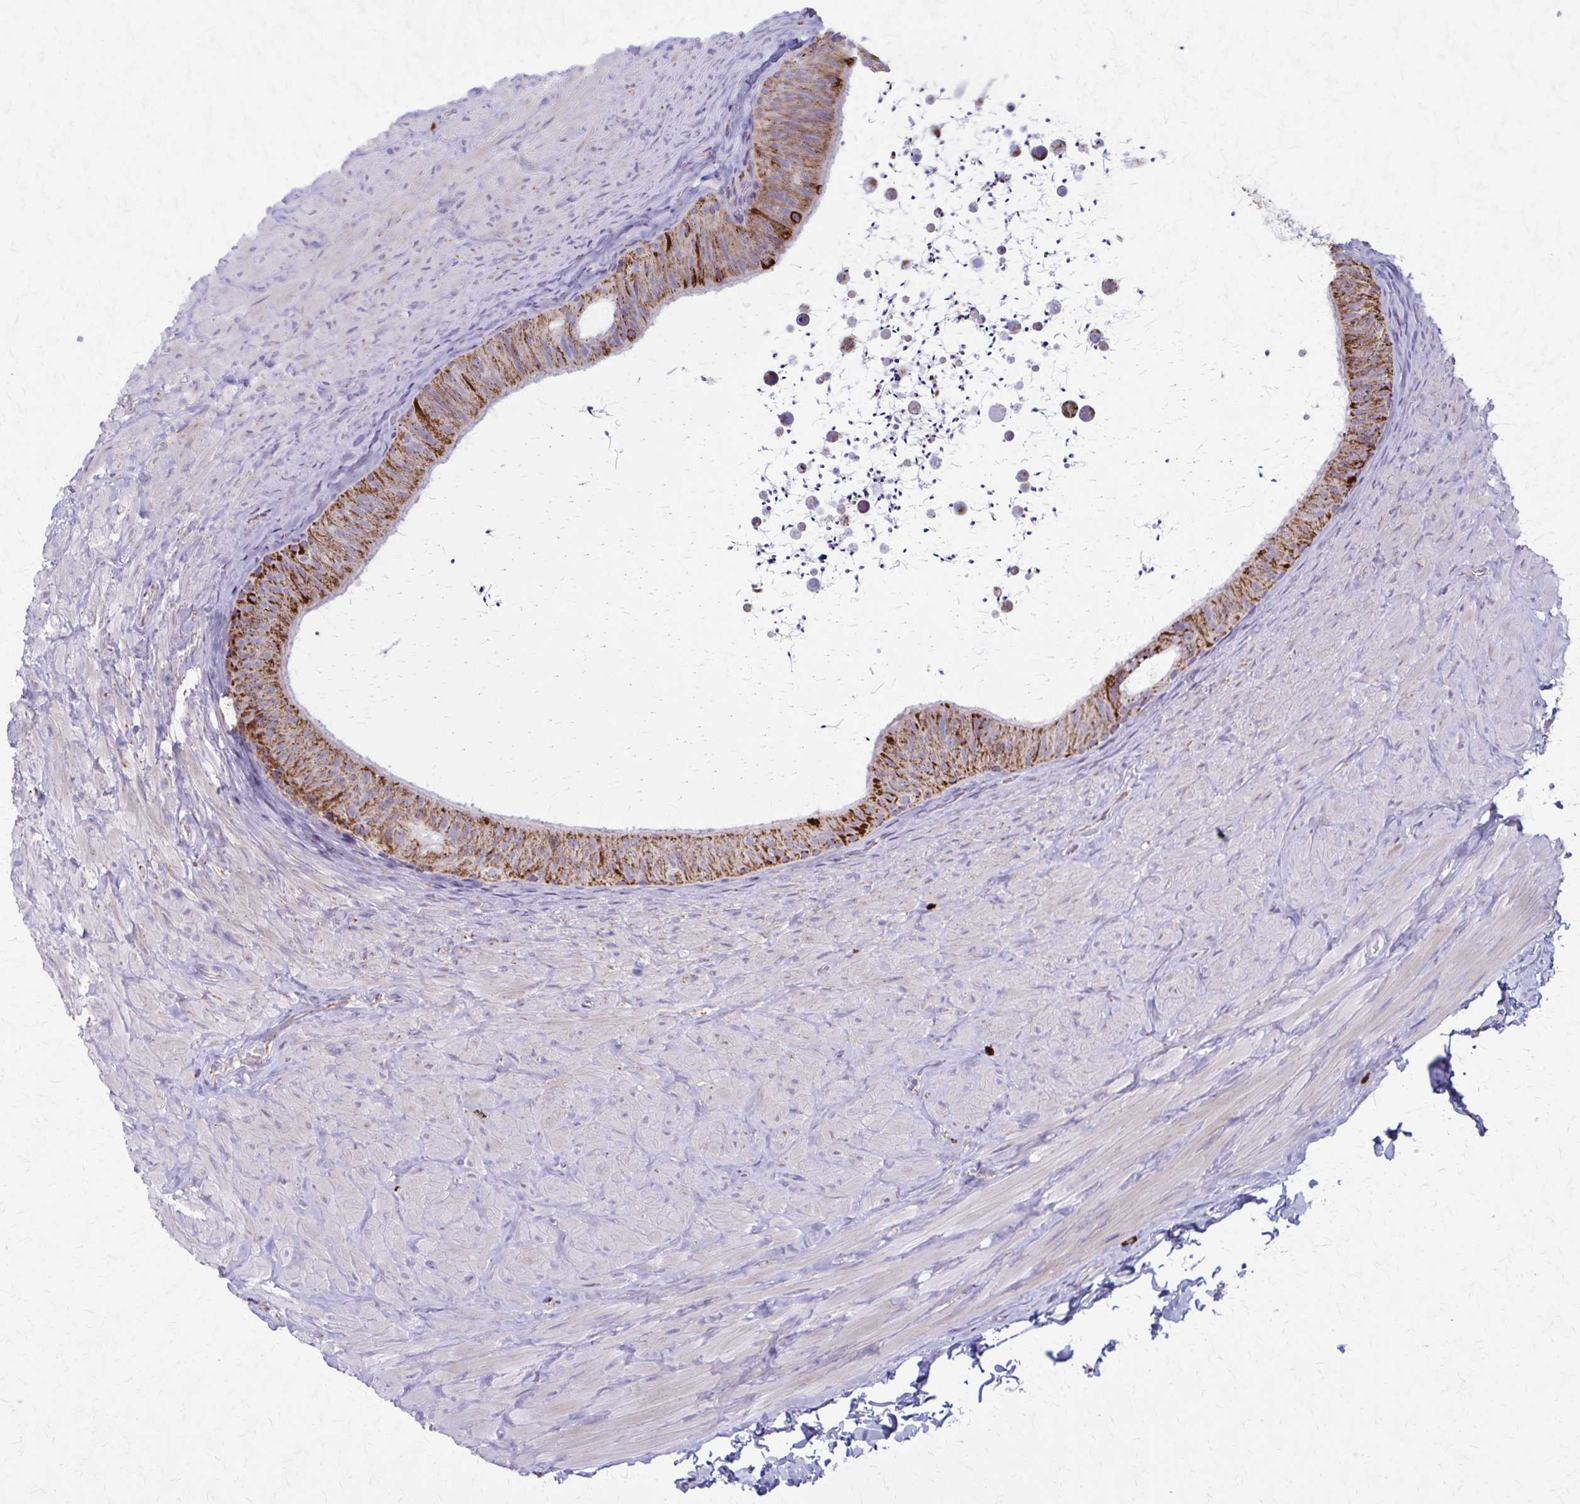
{"staining": {"intensity": "moderate", "quantity": ">75%", "location": "cytoplasmic/membranous"}, "tissue": "epididymis", "cell_type": "Glandular cells", "image_type": "normal", "snomed": [{"axis": "morphology", "description": "Normal tissue, NOS"}, {"axis": "topography", "description": "Epididymis, spermatic cord, NOS"}, {"axis": "topography", "description": "Epididymis"}], "caption": "This micrograph reveals IHC staining of normal epididymis, with medium moderate cytoplasmic/membranous positivity in about >75% of glandular cells.", "gene": "TVP23A", "patient": {"sex": "male", "age": 31}}